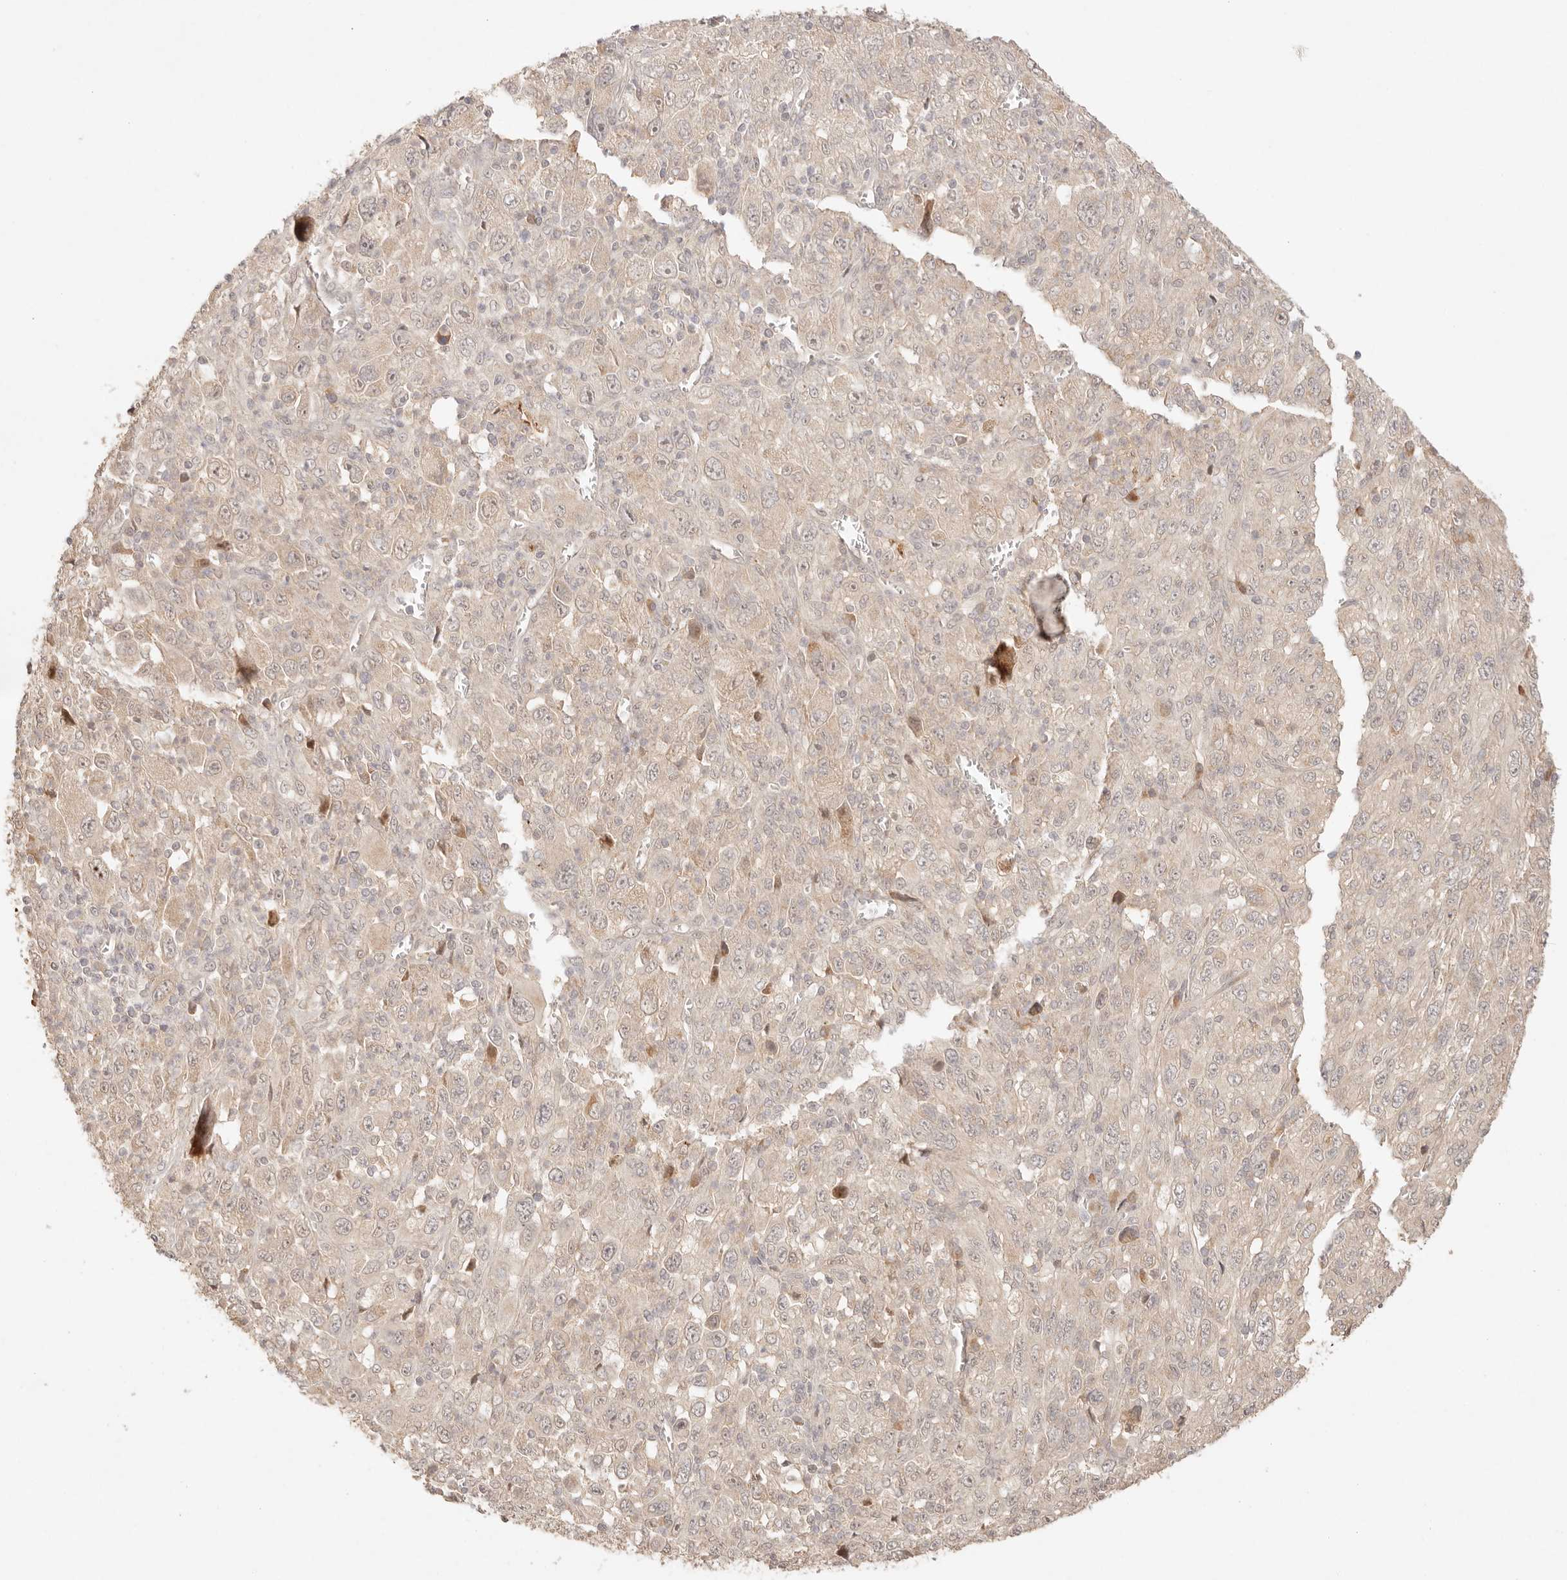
{"staining": {"intensity": "weak", "quantity": "25%-75%", "location": "cytoplasmic/membranous"}, "tissue": "melanoma", "cell_type": "Tumor cells", "image_type": "cancer", "snomed": [{"axis": "morphology", "description": "Malignant melanoma, Metastatic site"}, {"axis": "topography", "description": "Skin"}], "caption": "High-magnification brightfield microscopy of melanoma stained with DAB (brown) and counterstained with hematoxylin (blue). tumor cells exhibit weak cytoplasmic/membranous positivity is present in about25%-75% of cells.", "gene": "PHLDA3", "patient": {"sex": "female", "age": 56}}